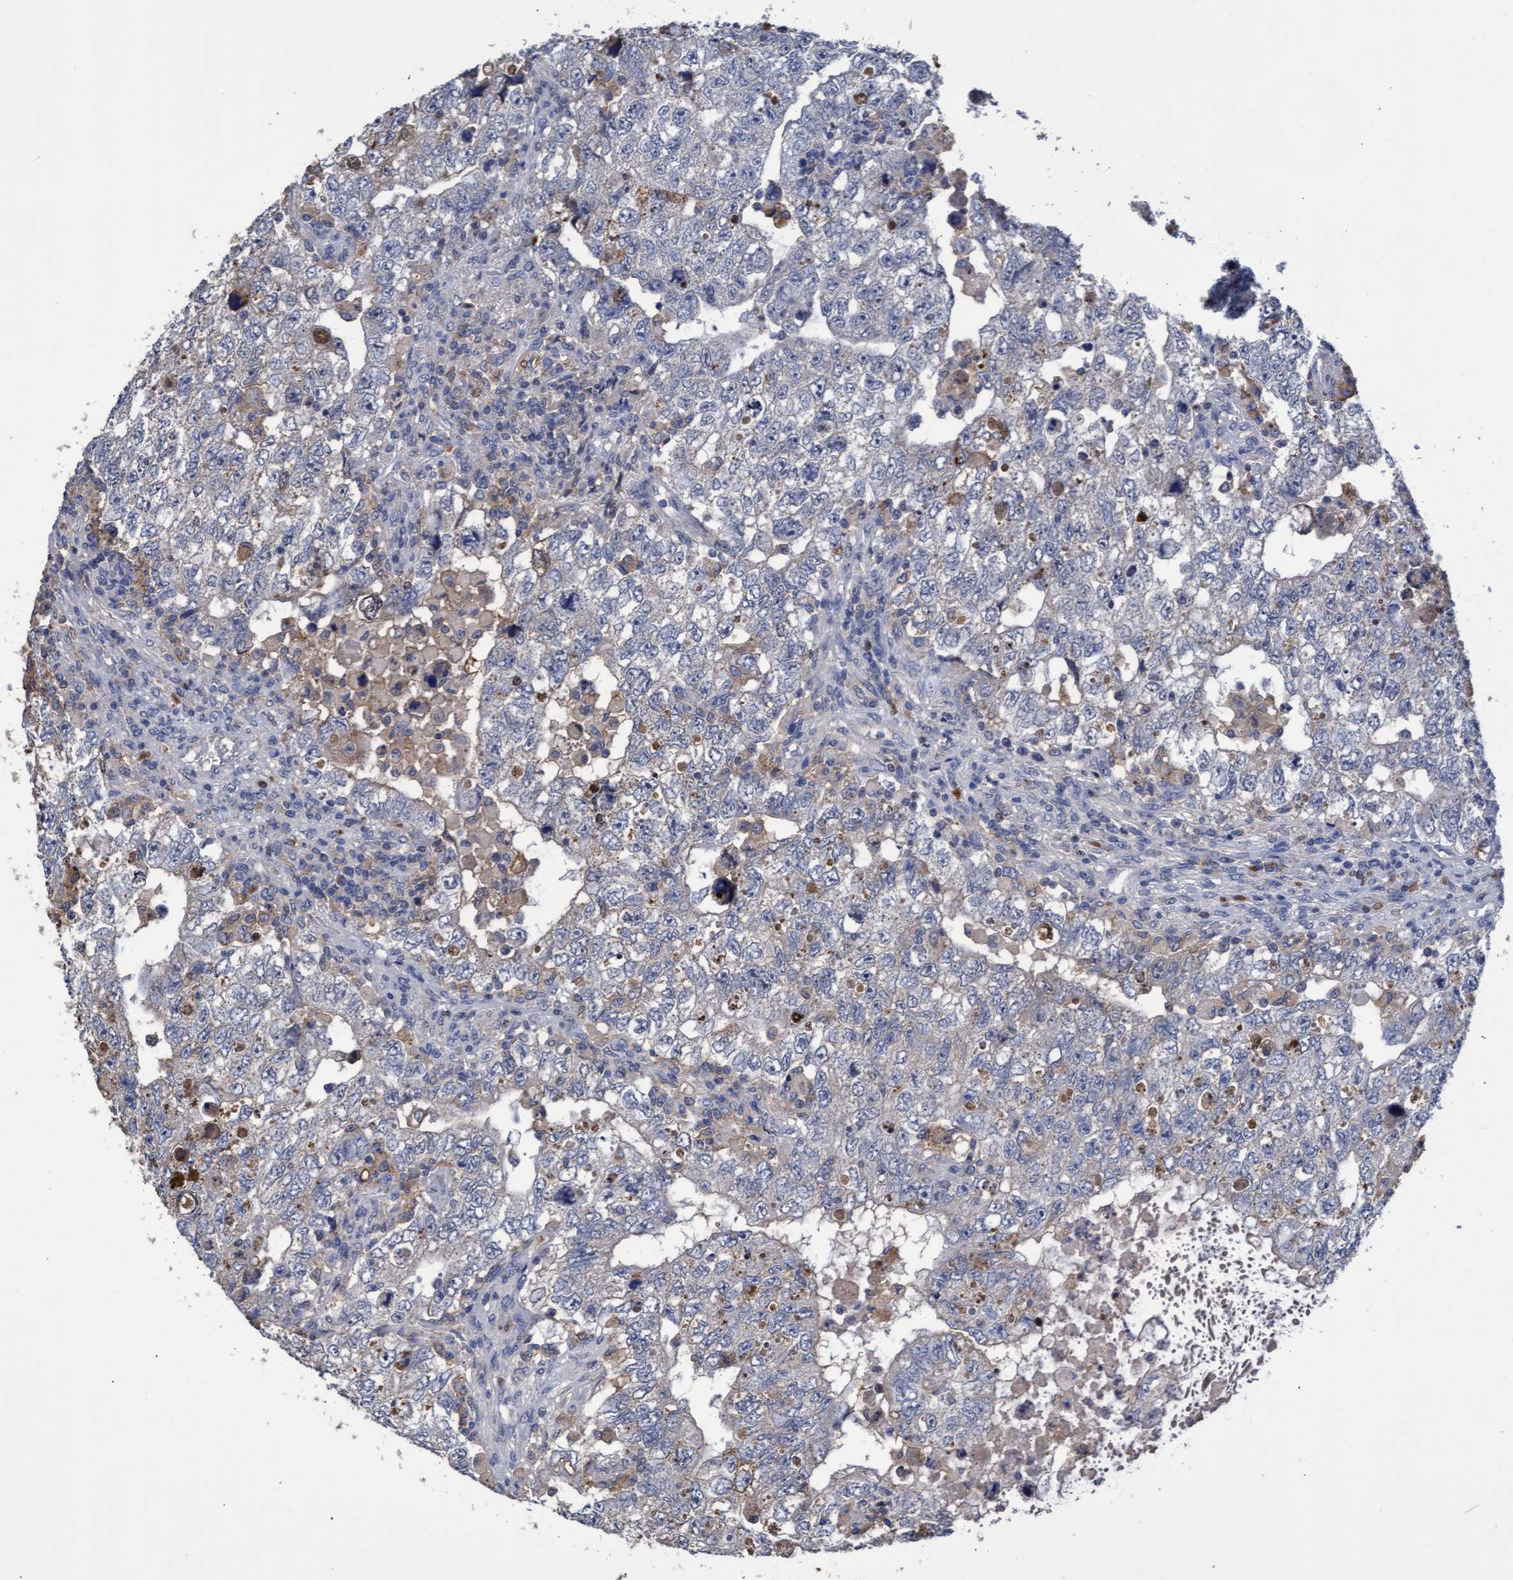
{"staining": {"intensity": "negative", "quantity": "none", "location": "none"}, "tissue": "testis cancer", "cell_type": "Tumor cells", "image_type": "cancer", "snomed": [{"axis": "morphology", "description": "Carcinoma, Embryonal, NOS"}, {"axis": "topography", "description": "Testis"}], "caption": "Tumor cells are negative for brown protein staining in testis cancer.", "gene": "GPR39", "patient": {"sex": "male", "age": 36}}